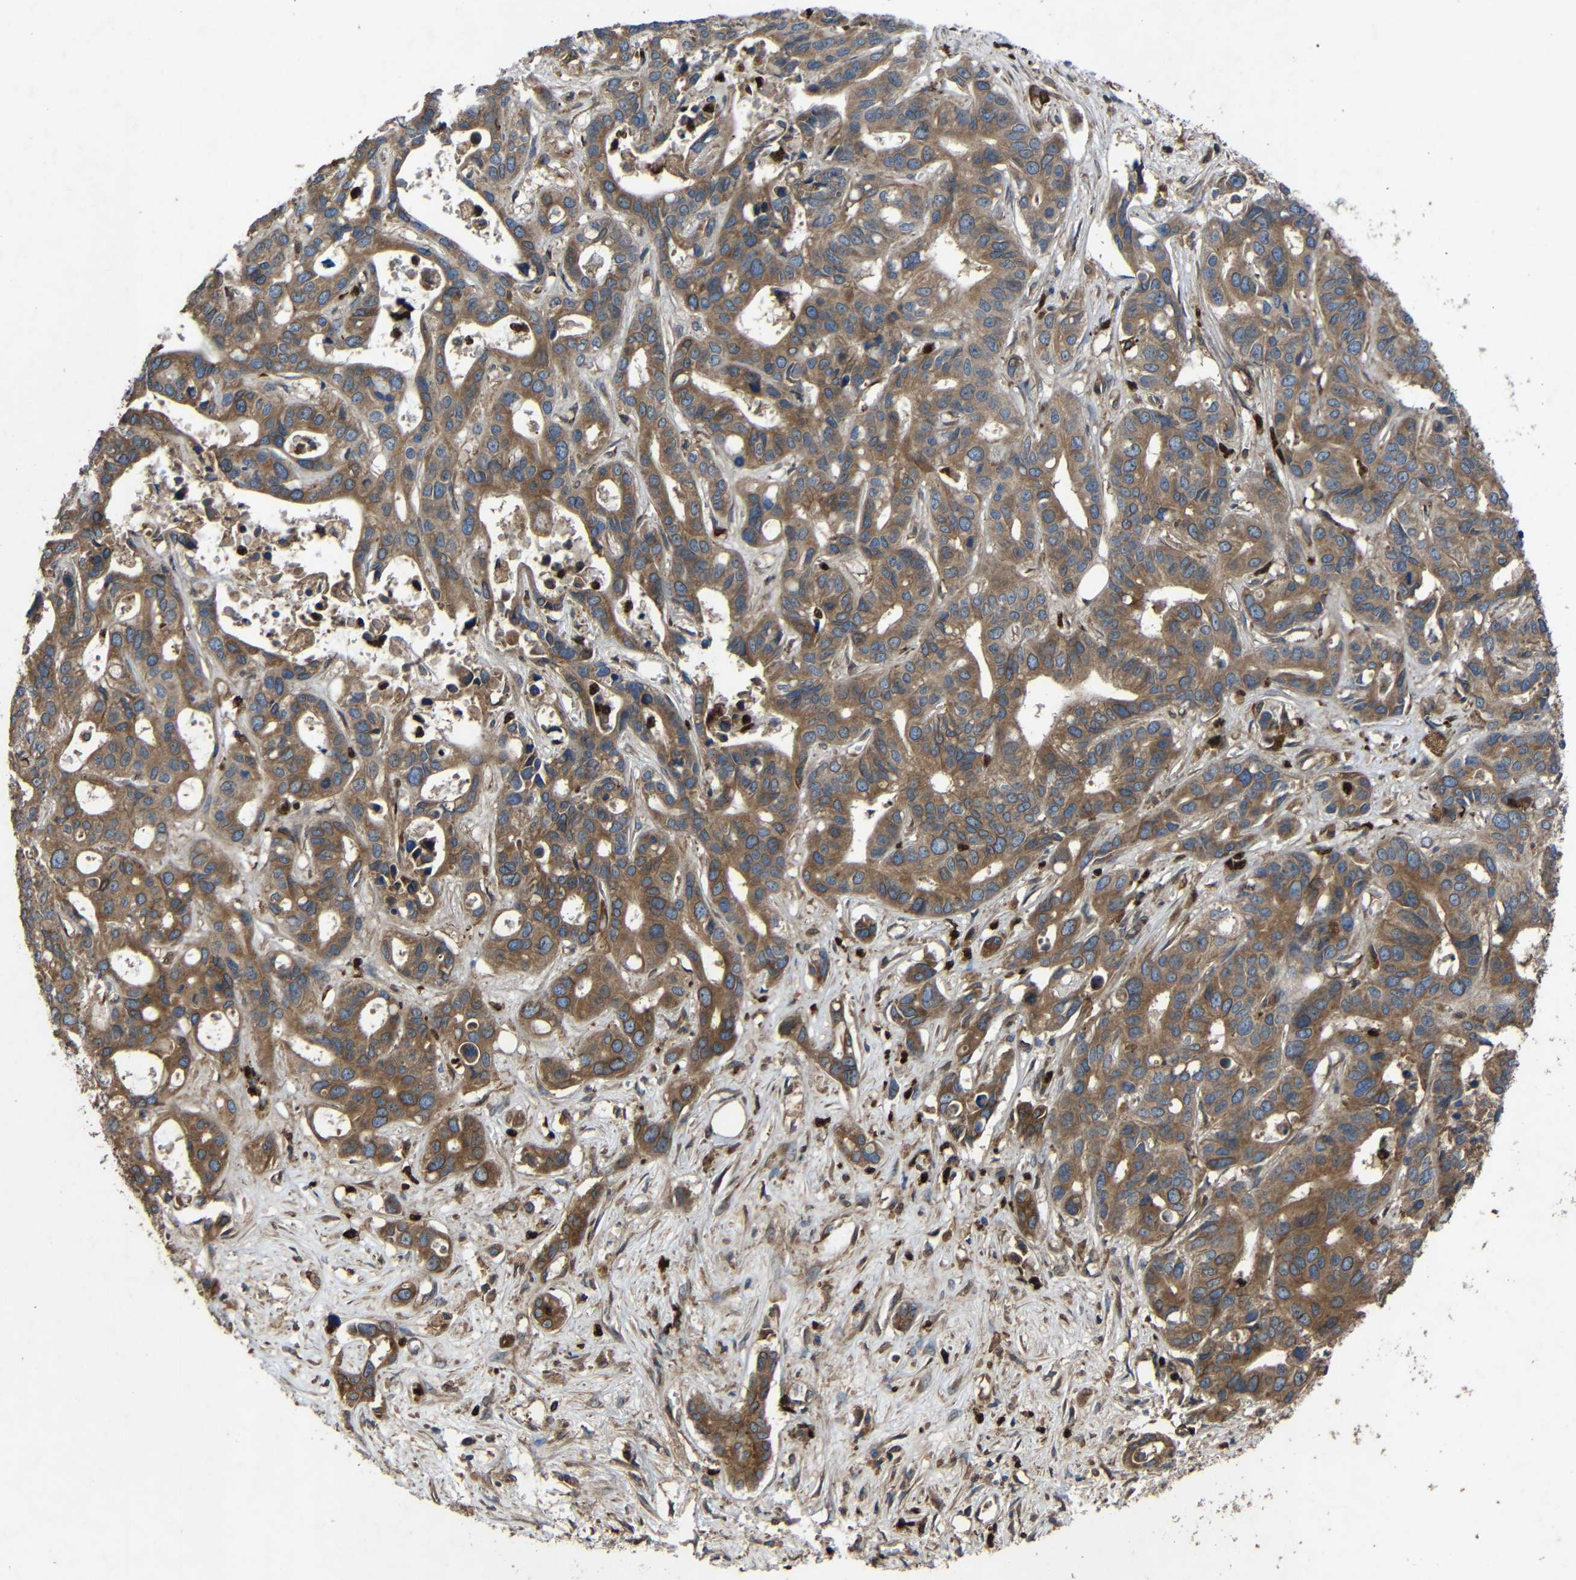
{"staining": {"intensity": "moderate", "quantity": ">75%", "location": "cytoplasmic/membranous"}, "tissue": "liver cancer", "cell_type": "Tumor cells", "image_type": "cancer", "snomed": [{"axis": "morphology", "description": "Cholangiocarcinoma"}, {"axis": "topography", "description": "Liver"}], "caption": "Protein positivity by IHC reveals moderate cytoplasmic/membranous staining in about >75% of tumor cells in liver cancer (cholangiocarcinoma). (Brightfield microscopy of DAB IHC at high magnification).", "gene": "TREM2", "patient": {"sex": "female", "age": 65}}